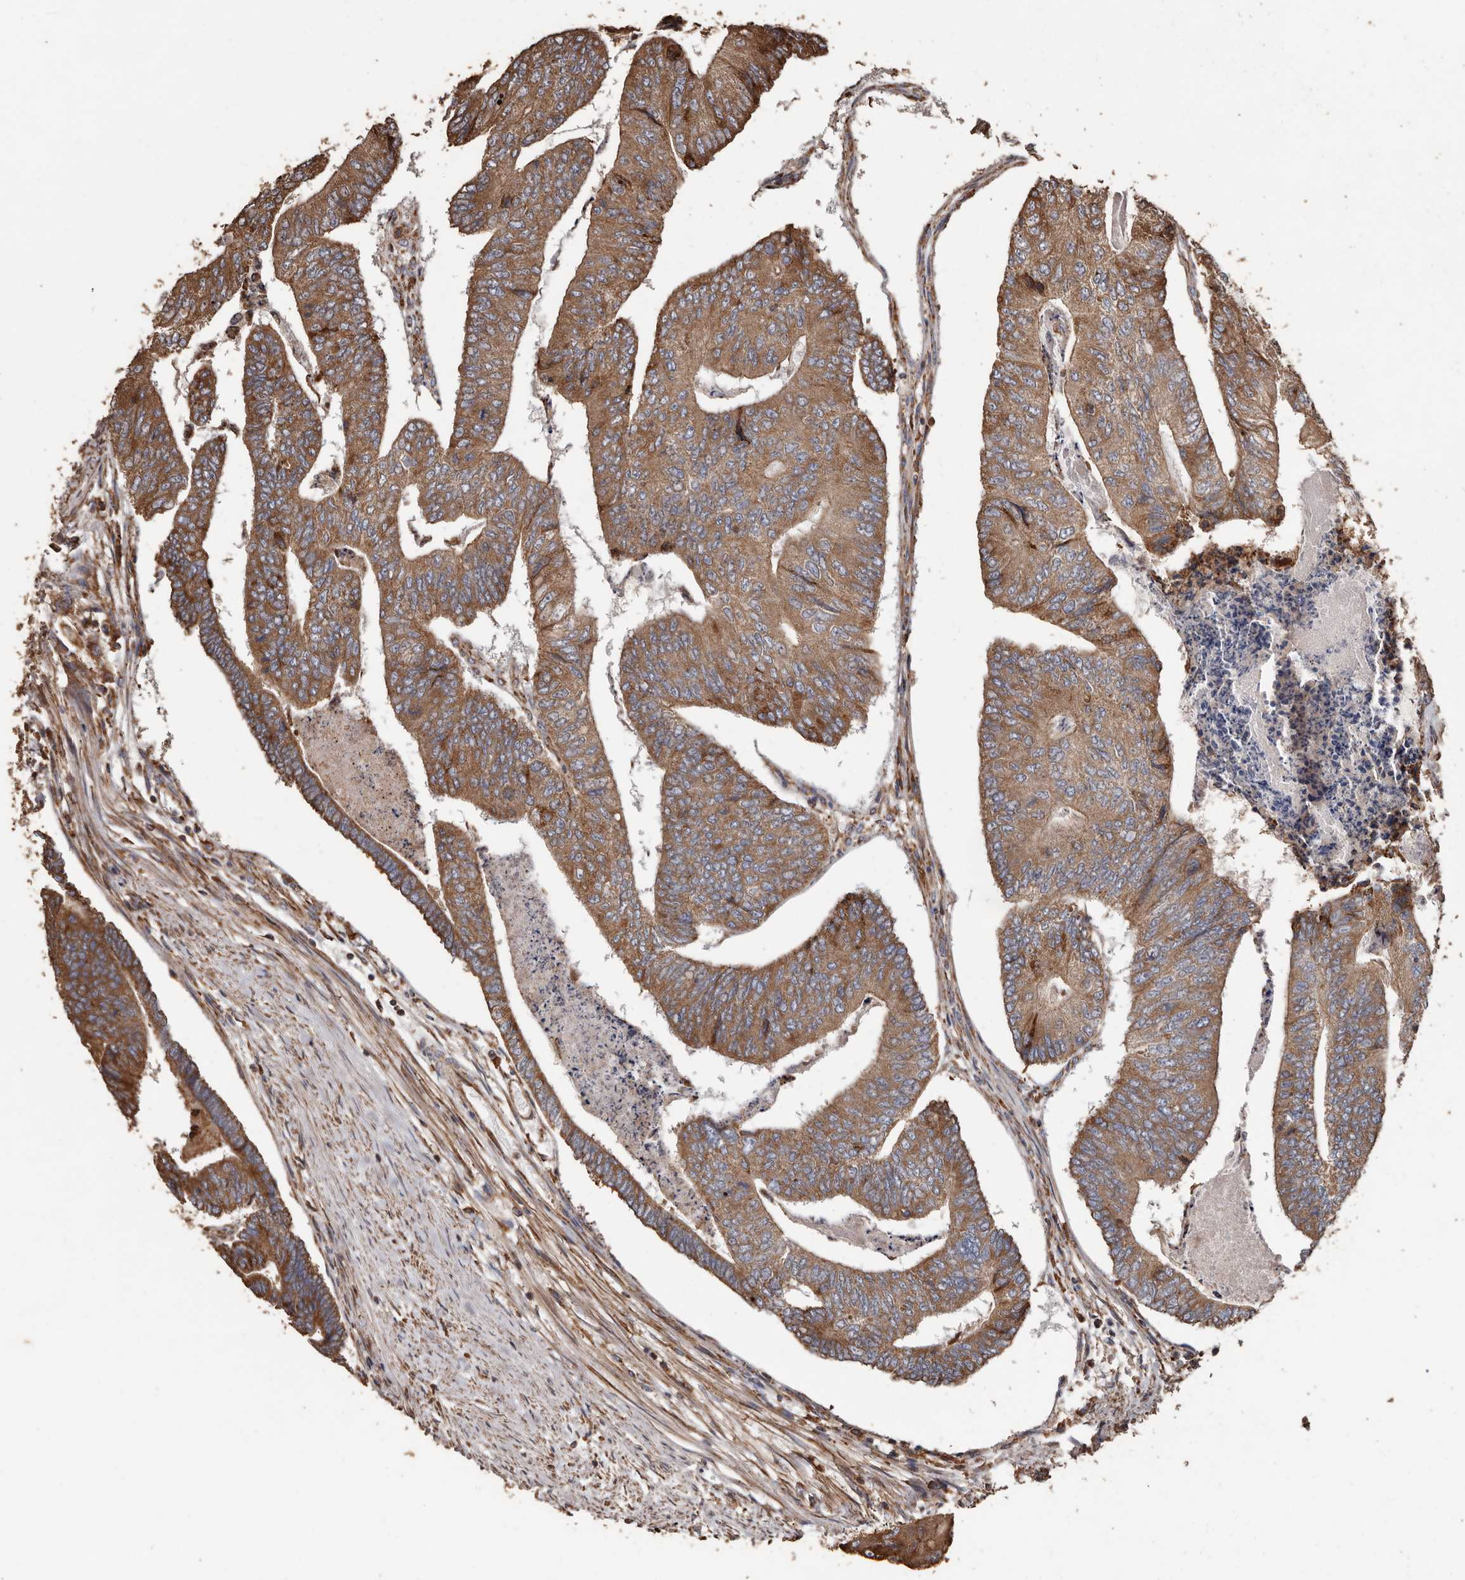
{"staining": {"intensity": "moderate", "quantity": ">75%", "location": "cytoplasmic/membranous"}, "tissue": "colorectal cancer", "cell_type": "Tumor cells", "image_type": "cancer", "snomed": [{"axis": "morphology", "description": "Adenocarcinoma, NOS"}, {"axis": "topography", "description": "Colon"}], "caption": "A brown stain shows moderate cytoplasmic/membranous positivity of a protein in colorectal cancer (adenocarcinoma) tumor cells.", "gene": "OSGIN2", "patient": {"sex": "female", "age": 67}}